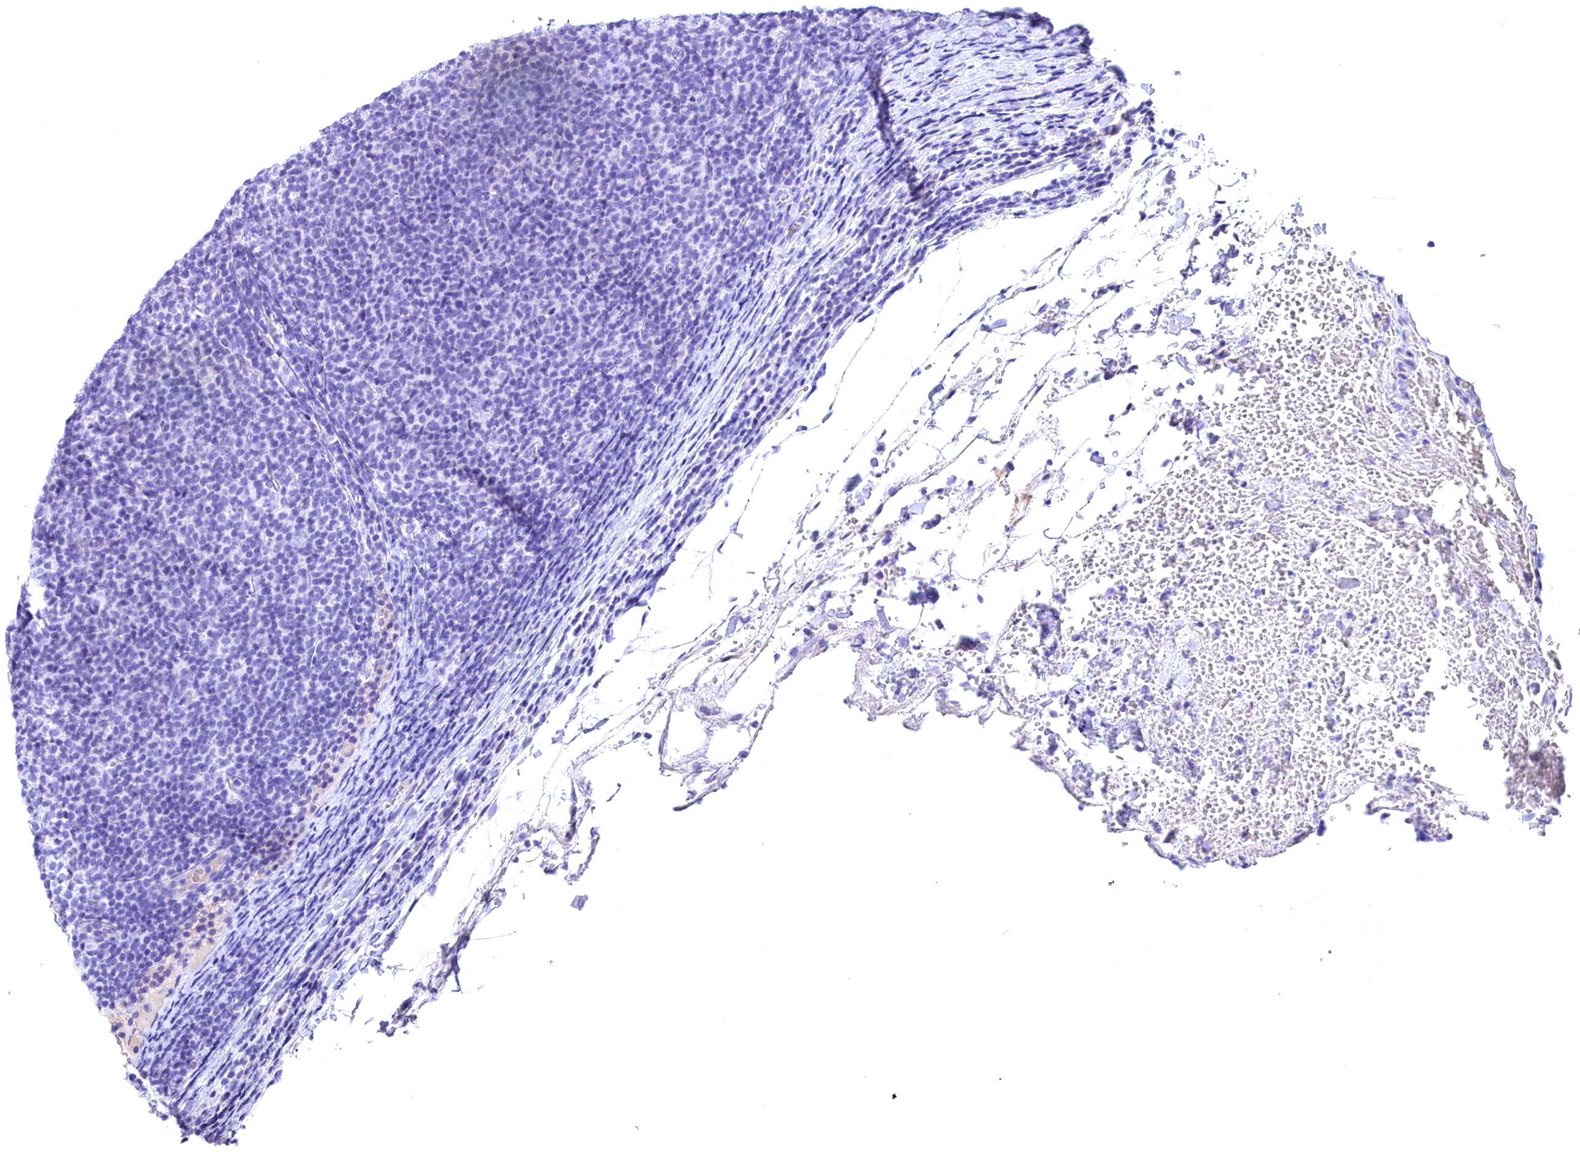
{"staining": {"intensity": "negative", "quantity": "none", "location": "none"}, "tissue": "lymphoma", "cell_type": "Tumor cells", "image_type": "cancer", "snomed": [{"axis": "morphology", "description": "Malignant lymphoma, non-Hodgkin's type, Low grade"}, {"axis": "topography", "description": "Lymph node"}], "caption": "DAB (3,3'-diaminobenzidine) immunohistochemical staining of low-grade malignant lymphoma, non-Hodgkin's type displays no significant expression in tumor cells. The staining is performed using DAB (3,3'-diaminobenzidine) brown chromogen with nuclei counter-stained in using hematoxylin.", "gene": "SKIDA1", "patient": {"sex": "male", "age": 66}}